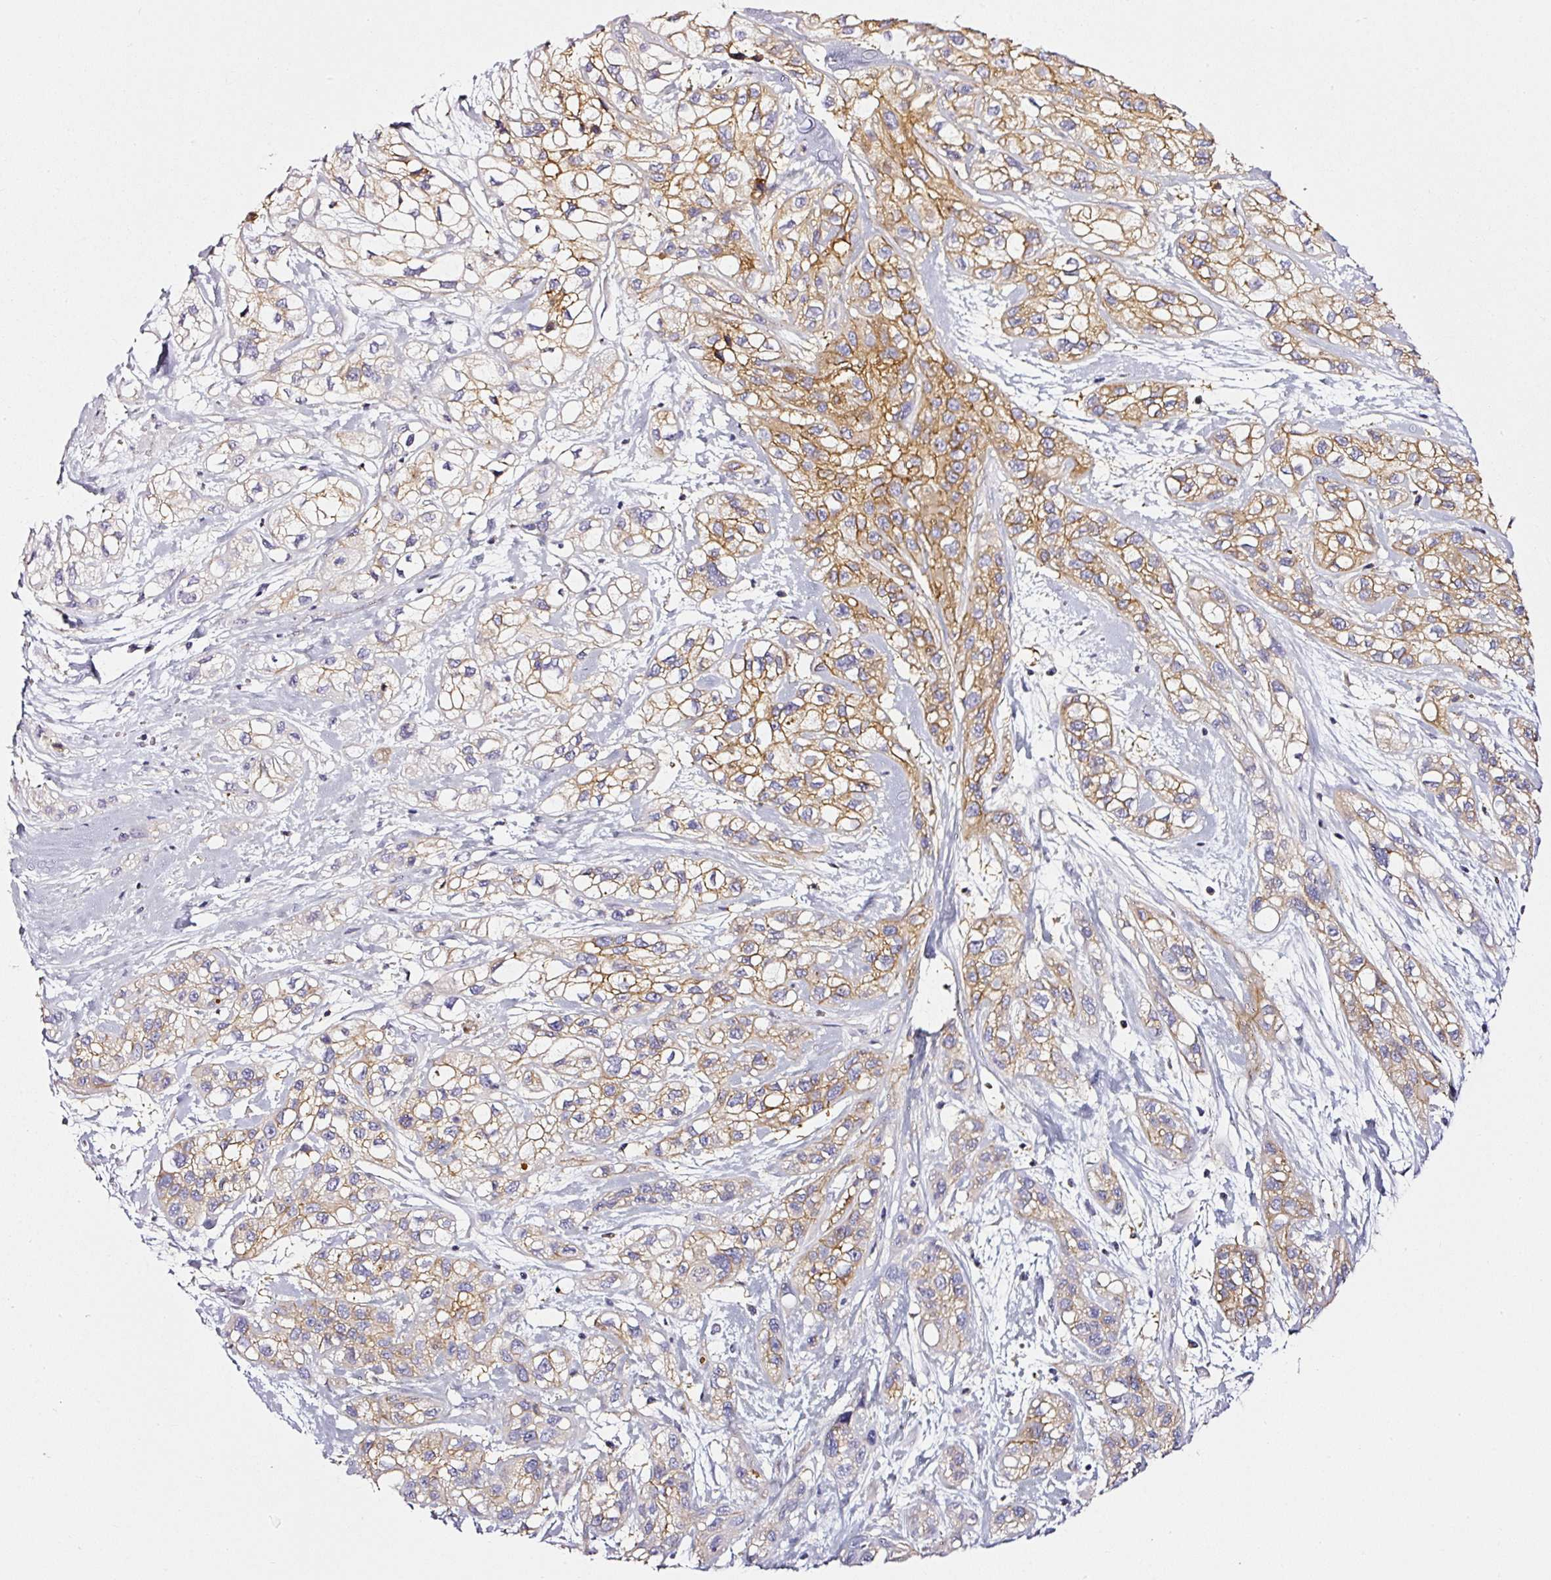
{"staining": {"intensity": "moderate", "quantity": "25%-75%", "location": "cytoplasmic/membranous"}, "tissue": "skin cancer", "cell_type": "Tumor cells", "image_type": "cancer", "snomed": [{"axis": "morphology", "description": "Squamous cell carcinoma, NOS"}, {"axis": "topography", "description": "Skin"}], "caption": "Approximately 25%-75% of tumor cells in squamous cell carcinoma (skin) display moderate cytoplasmic/membranous protein expression as visualized by brown immunohistochemical staining.", "gene": "CD47", "patient": {"sex": "male", "age": 82}}